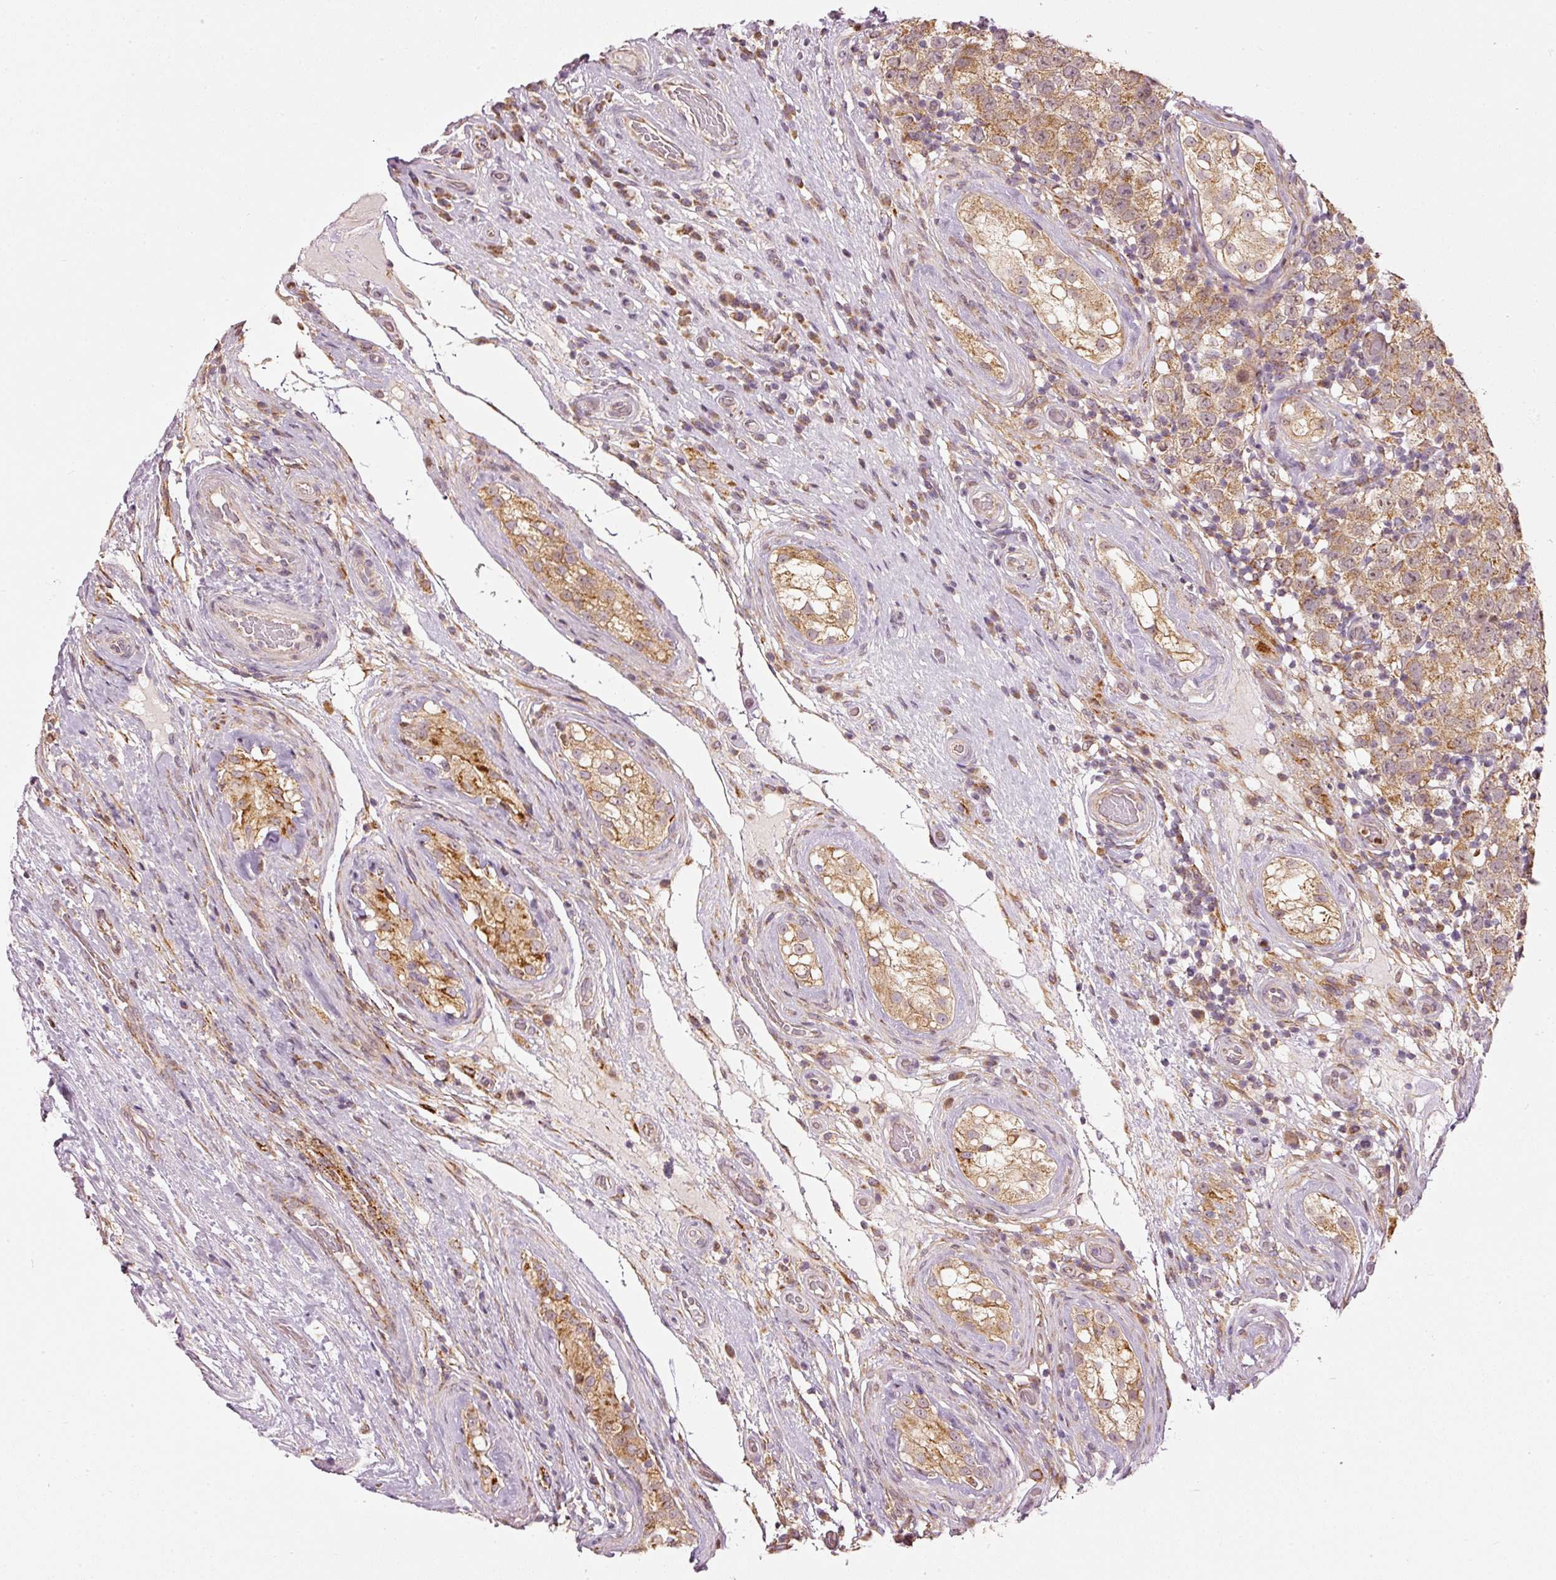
{"staining": {"intensity": "moderate", "quantity": ">75%", "location": "cytoplasmic/membranous"}, "tissue": "testis cancer", "cell_type": "Tumor cells", "image_type": "cancer", "snomed": [{"axis": "morphology", "description": "Seminoma, NOS"}, {"axis": "morphology", "description": "Carcinoma, Embryonal, NOS"}, {"axis": "topography", "description": "Testis"}], "caption": "High-power microscopy captured an IHC histopathology image of testis cancer (embryonal carcinoma), revealing moderate cytoplasmic/membranous positivity in about >75% of tumor cells. (IHC, brightfield microscopy, high magnification).", "gene": "MTHFD1L", "patient": {"sex": "male", "age": 41}}